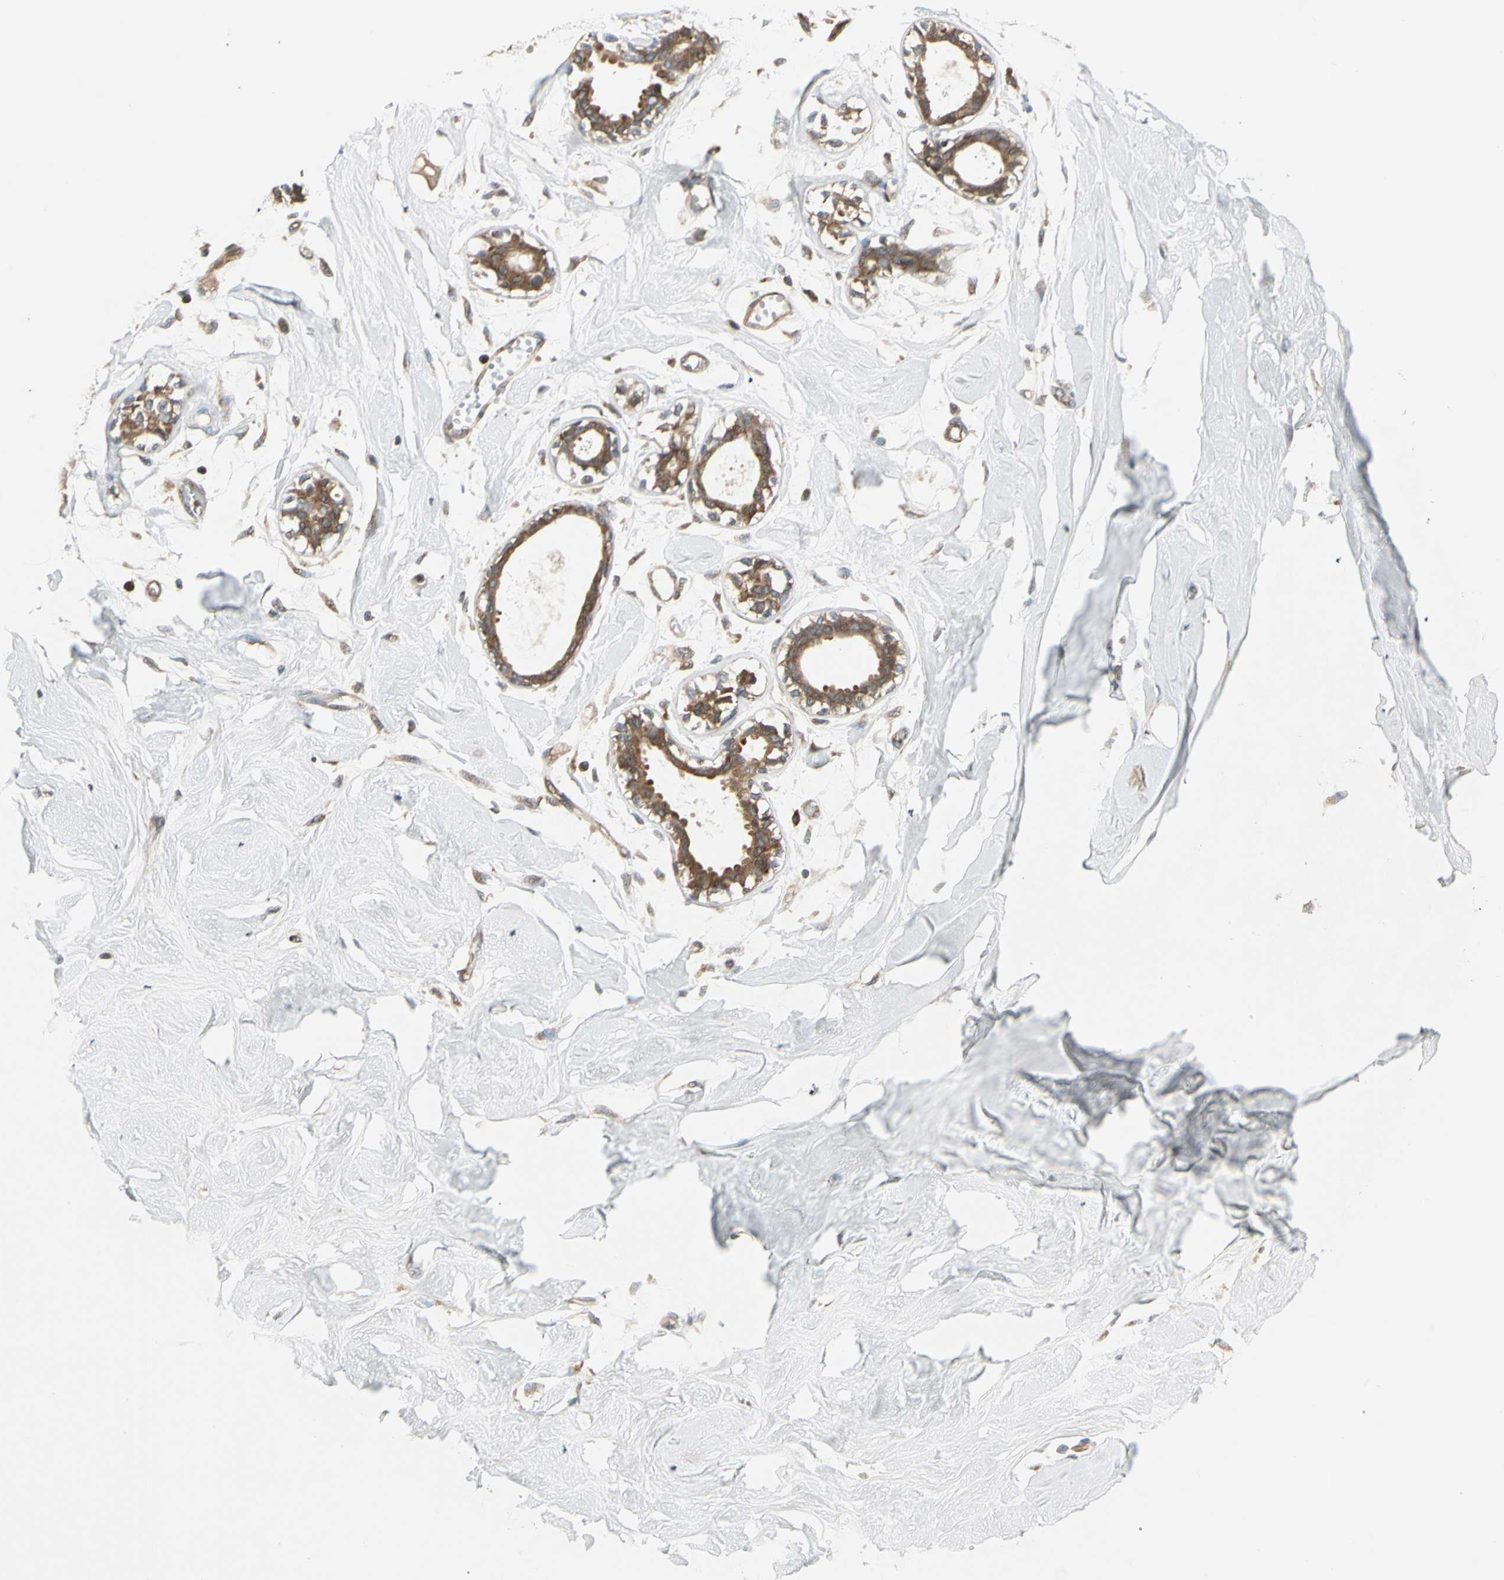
{"staining": {"intensity": "weak", "quantity": ">75%", "location": "cytoplasmic/membranous"}, "tissue": "breast", "cell_type": "Adipocytes", "image_type": "normal", "snomed": [{"axis": "morphology", "description": "Normal tissue, NOS"}, {"axis": "topography", "description": "Breast"}, {"axis": "topography", "description": "Soft tissue"}], "caption": "This photomicrograph demonstrates IHC staining of unremarkable breast, with low weak cytoplasmic/membranous expression in approximately >75% of adipocytes.", "gene": "TRIO", "patient": {"sex": "female", "age": 25}}